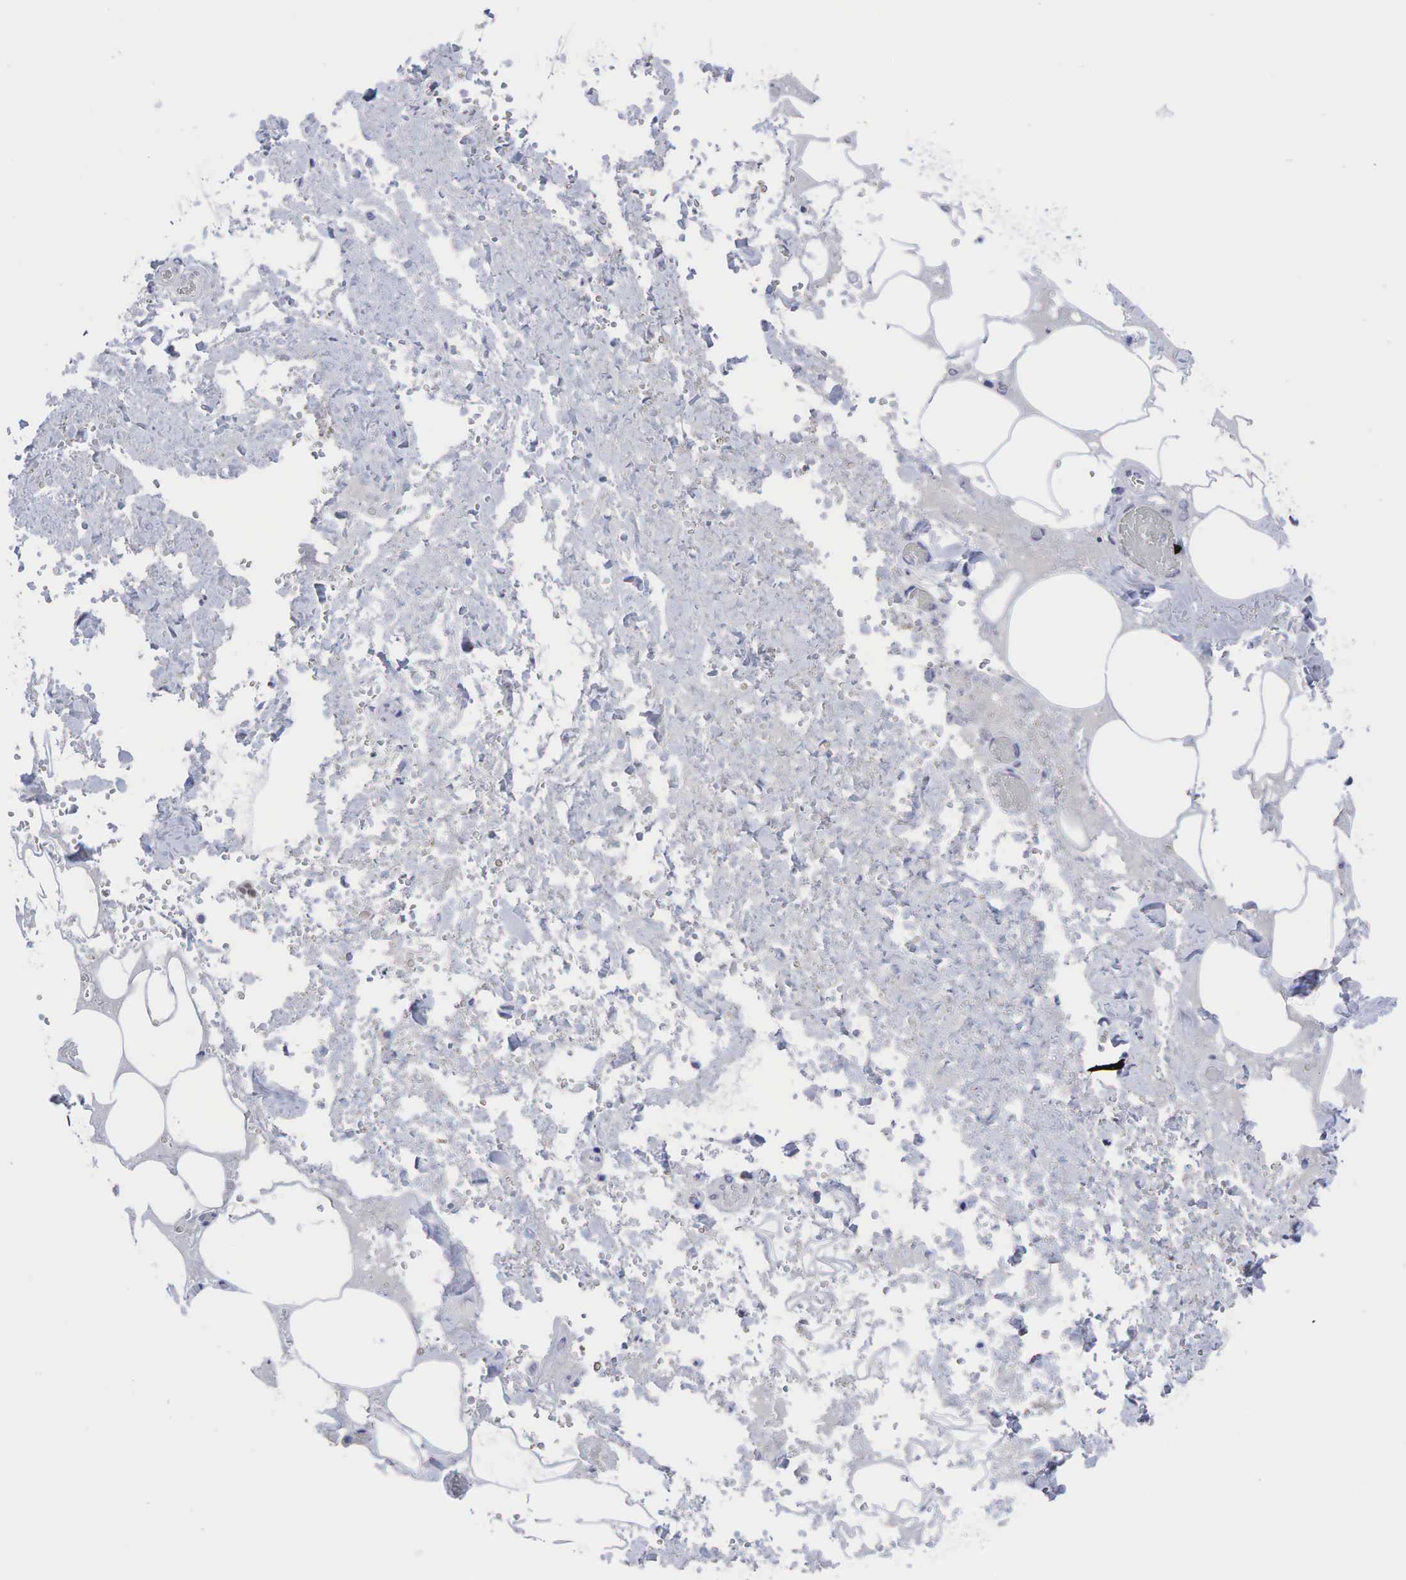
{"staining": {"intensity": "weak", "quantity": "<25%", "location": "nuclear"}, "tissue": "smooth muscle", "cell_type": "Smooth muscle cells", "image_type": "normal", "snomed": [{"axis": "morphology", "description": "Normal tissue, NOS"}, {"axis": "topography", "description": "Uterus"}], "caption": "Smooth muscle cells show no significant expression in benign smooth muscle.", "gene": "AR", "patient": {"sex": "female", "age": 56}}